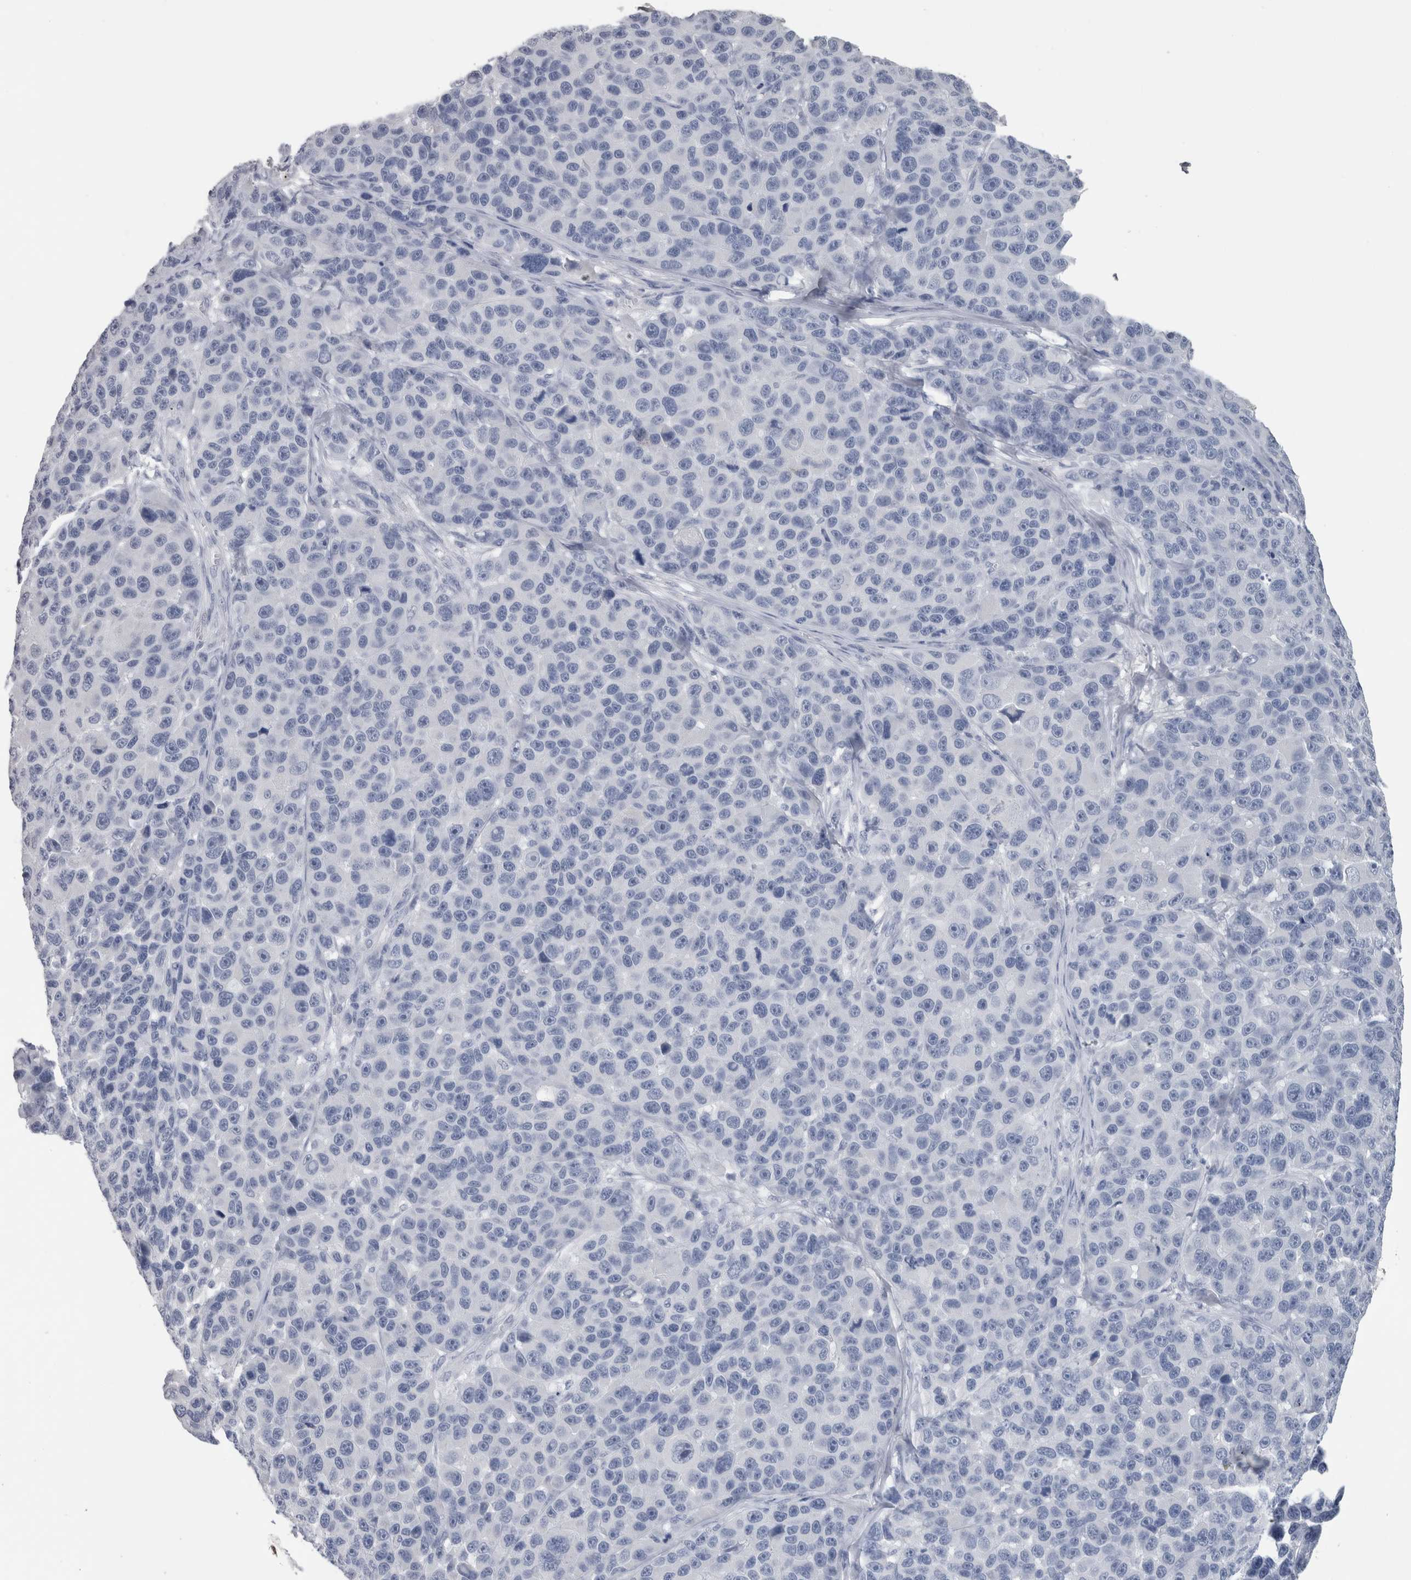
{"staining": {"intensity": "negative", "quantity": "none", "location": "none"}, "tissue": "melanoma", "cell_type": "Tumor cells", "image_type": "cancer", "snomed": [{"axis": "morphology", "description": "Malignant melanoma, NOS"}, {"axis": "topography", "description": "Skin"}], "caption": "Micrograph shows no protein positivity in tumor cells of malignant melanoma tissue. Nuclei are stained in blue.", "gene": "CA8", "patient": {"sex": "male", "age": 53}}